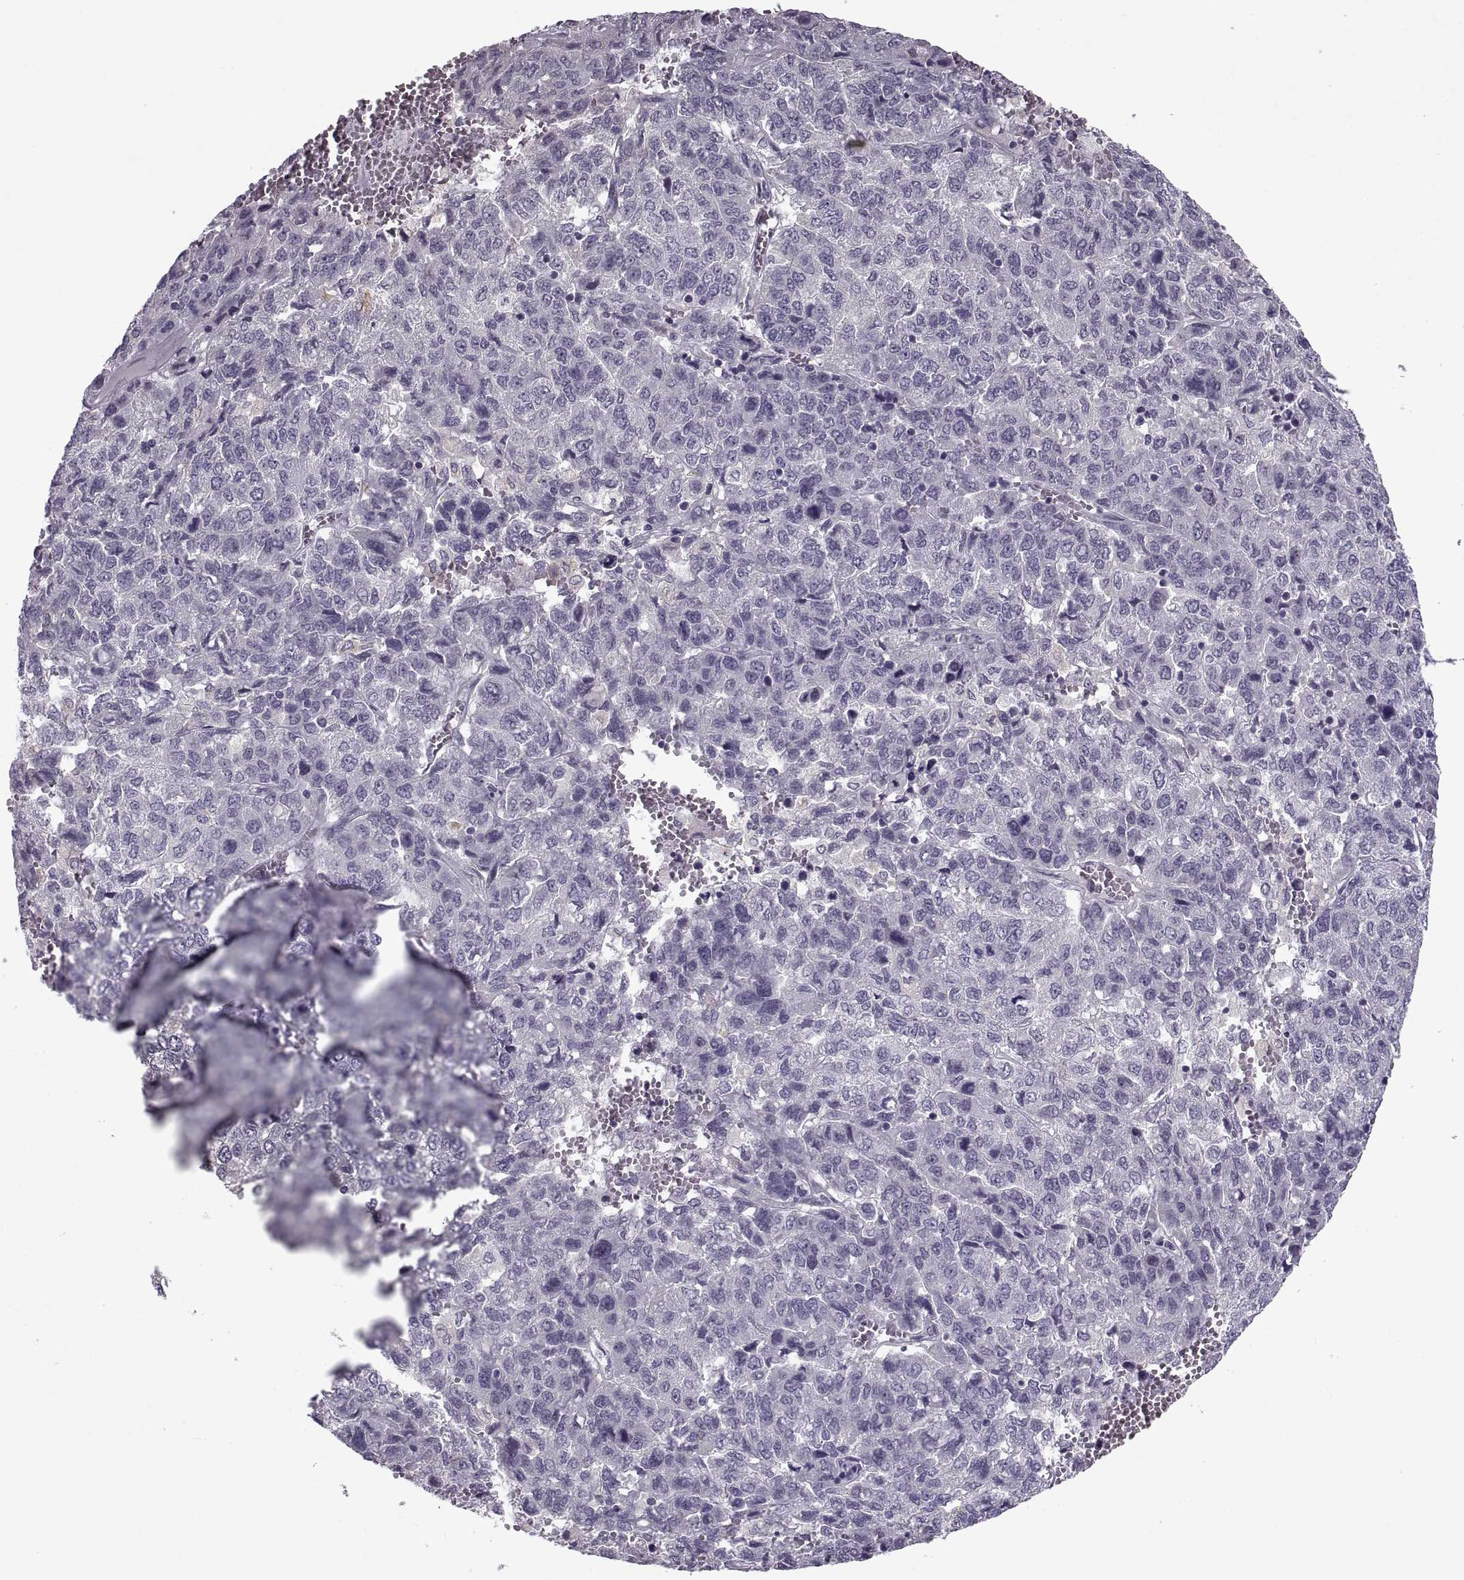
{"staining": {"intensity": "negative", "quantity": "none", "location": "none"}, "tissue": "liver cancer", "cell_type": "Tumor cells", "image_type": "cancer", "snomed": [{"axis": "morphology", "description": "Carcinoma, Hepatocellular, NOS"}, {"axis": "topography", "description": "Liver"}], "caption": "Liver hepatocellular carcinoma was stained to show a protein in brown. There is no significant positivity in tumor cells. Brightfield microscopy of IHC stained with DAB (3,3'-diaminobenzidine) (brown) and hematoxylin (blue), captured at high magnification.", "gene": "MGAT4D", "patient": {"sex": "male", "age": 69}}